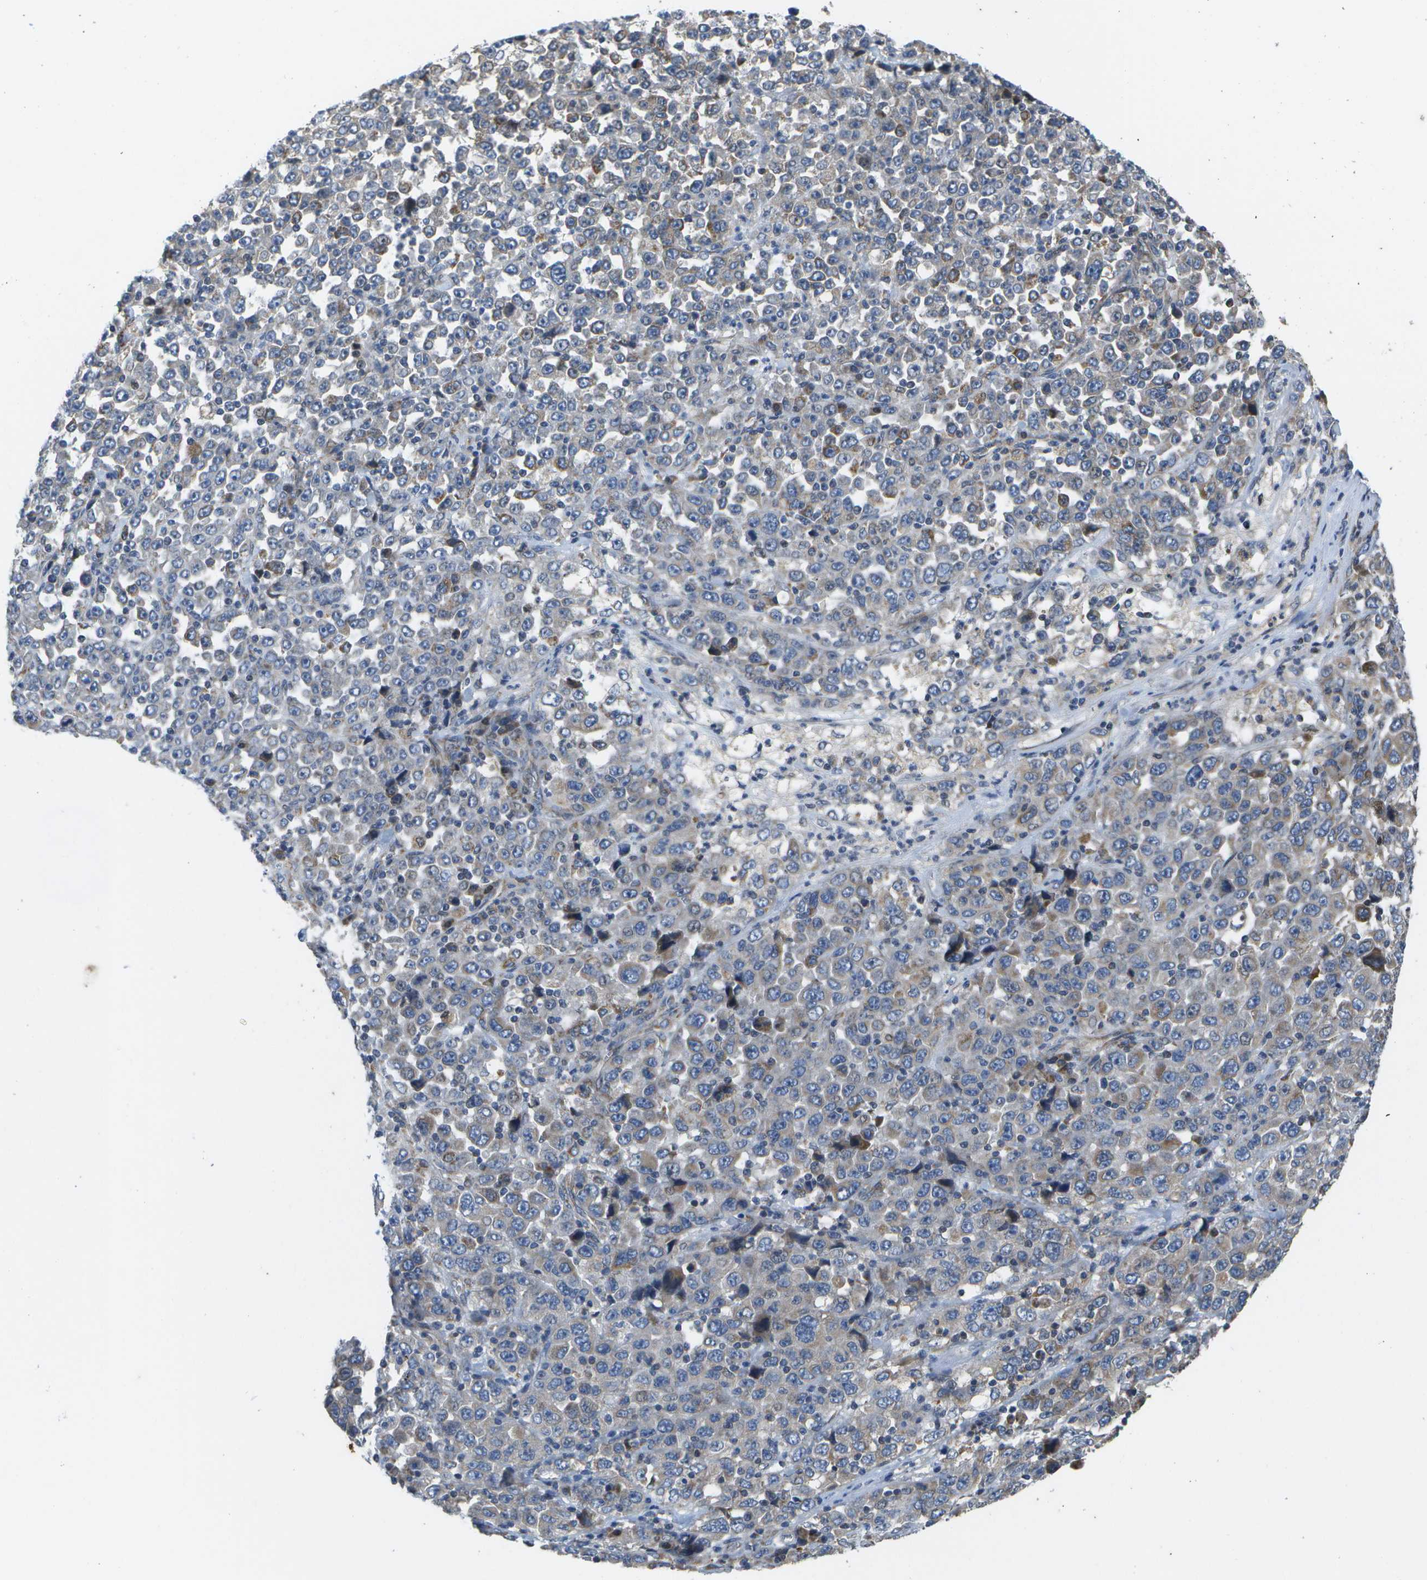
{"staining": {"intensity": "moderate", "quantity": "<25%", "location": "cytoplasmic/membranous"}, "tissue": "stomach cancer", "cell_type": "Tumor cells", "image_type": "cancer", "snomed": [{"axis": "morphology", "description": "Normal tissue, NOS"}, {"axis": "morphology", "description": "Adenocarcinoma, NOS"}, {"axis": "topography", "description": "Stomach, upper"}, {"axis": "topography", "description": "Stomach"}], "caption": "Immunohistochemical staining of stomach cancer displays low levels of moderate cytoplasmic/membranous protein expression in approximately <25% of tumor cells.", "gene": "HADHA", "patient": {"sex": "male", "age": 59}}